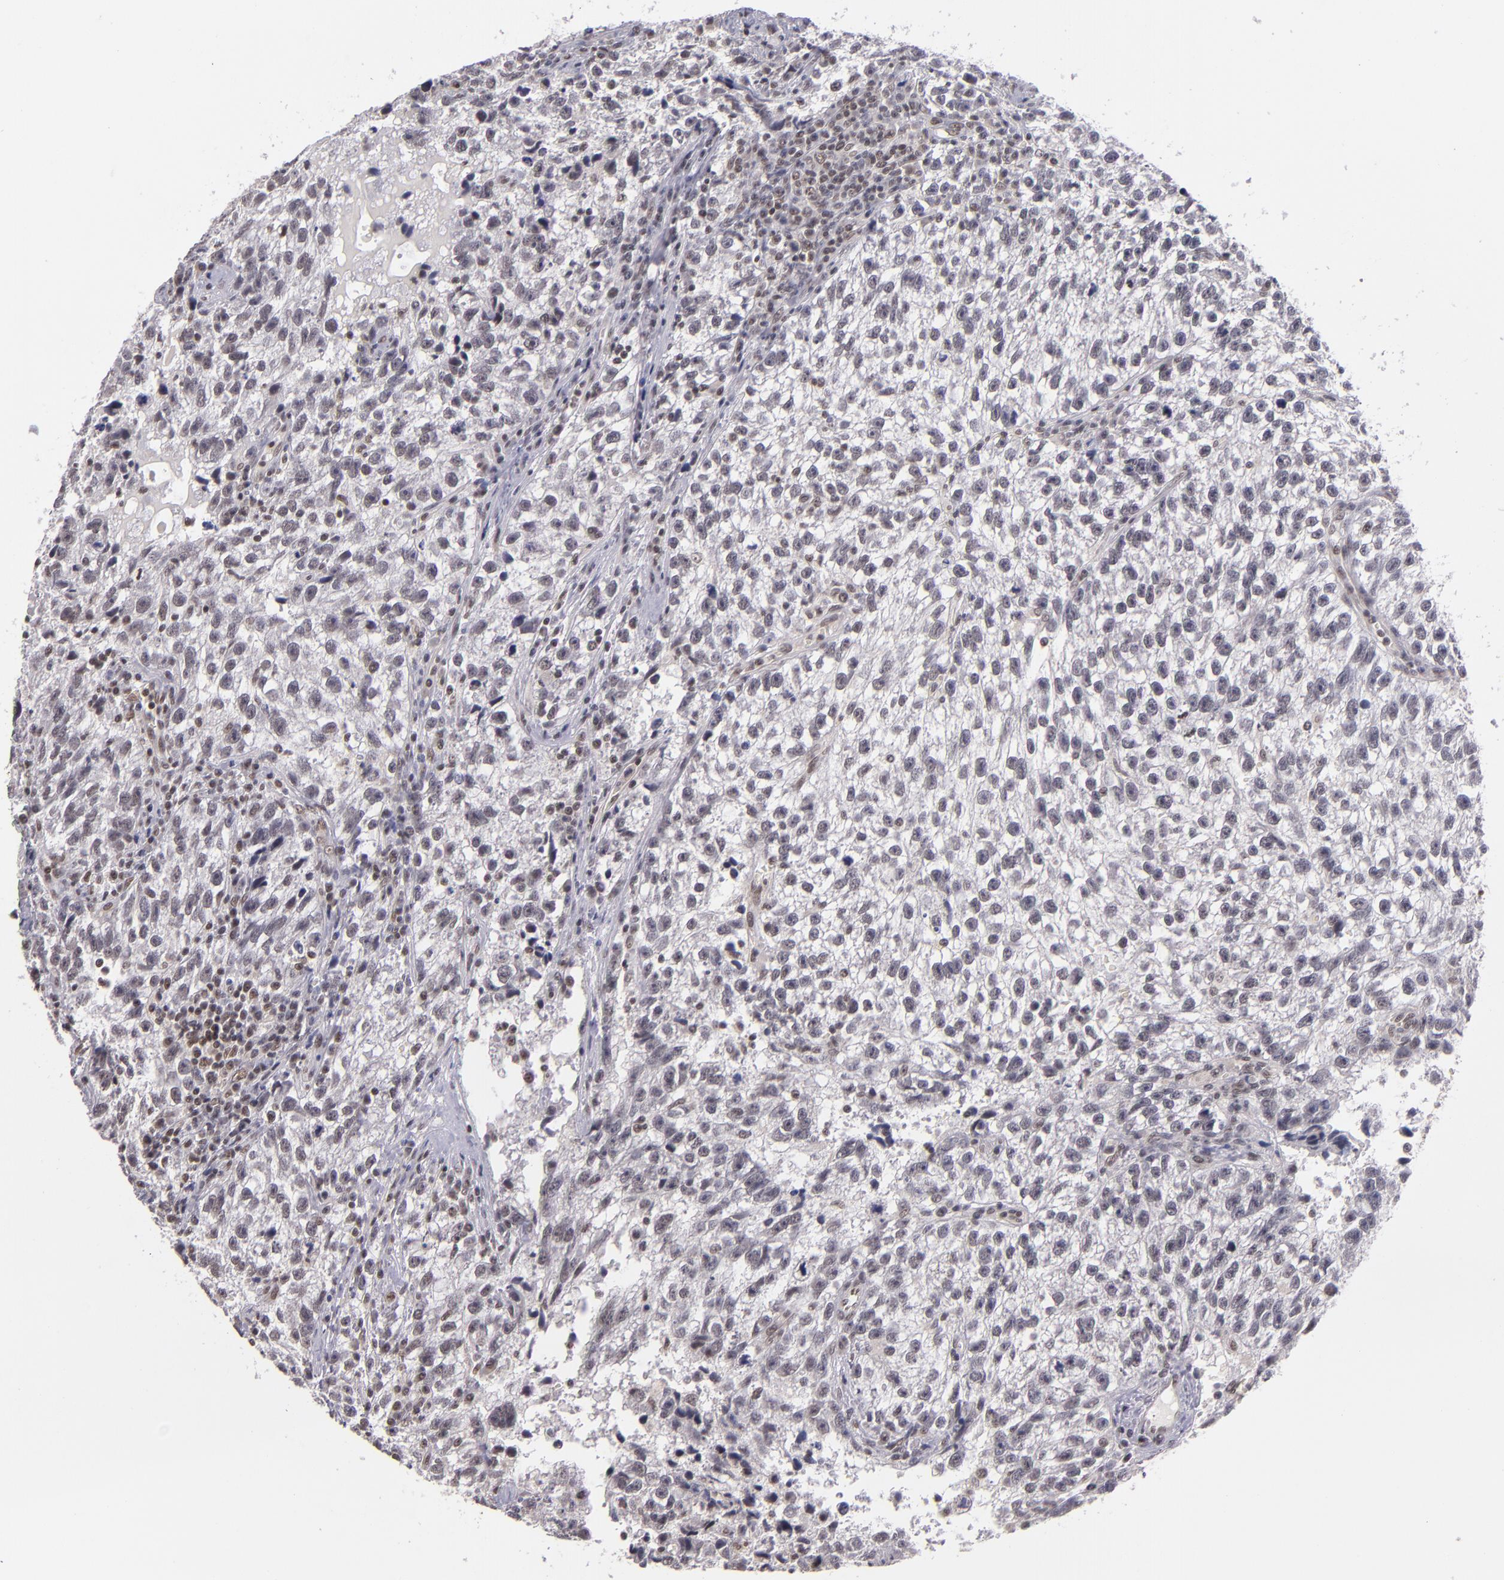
{"staining": {"intensity": "weak", "quantity": "<25%", "location": "nuclear"}, "tissue": "testis cancer", "cell_type": "Tumor cells", "image_type": "cancer", "snomed": [{"axis": "morphology", "description": "Seminoma, NOS"}, {"axis": "topography", "description": "Testis"}], "caption": "Immunohistochemical staining of human testis seminoma reveals no significant expression in tumor cells.", "gene": "ZNF148", "patient": {"sex": "male", "age": 38}}